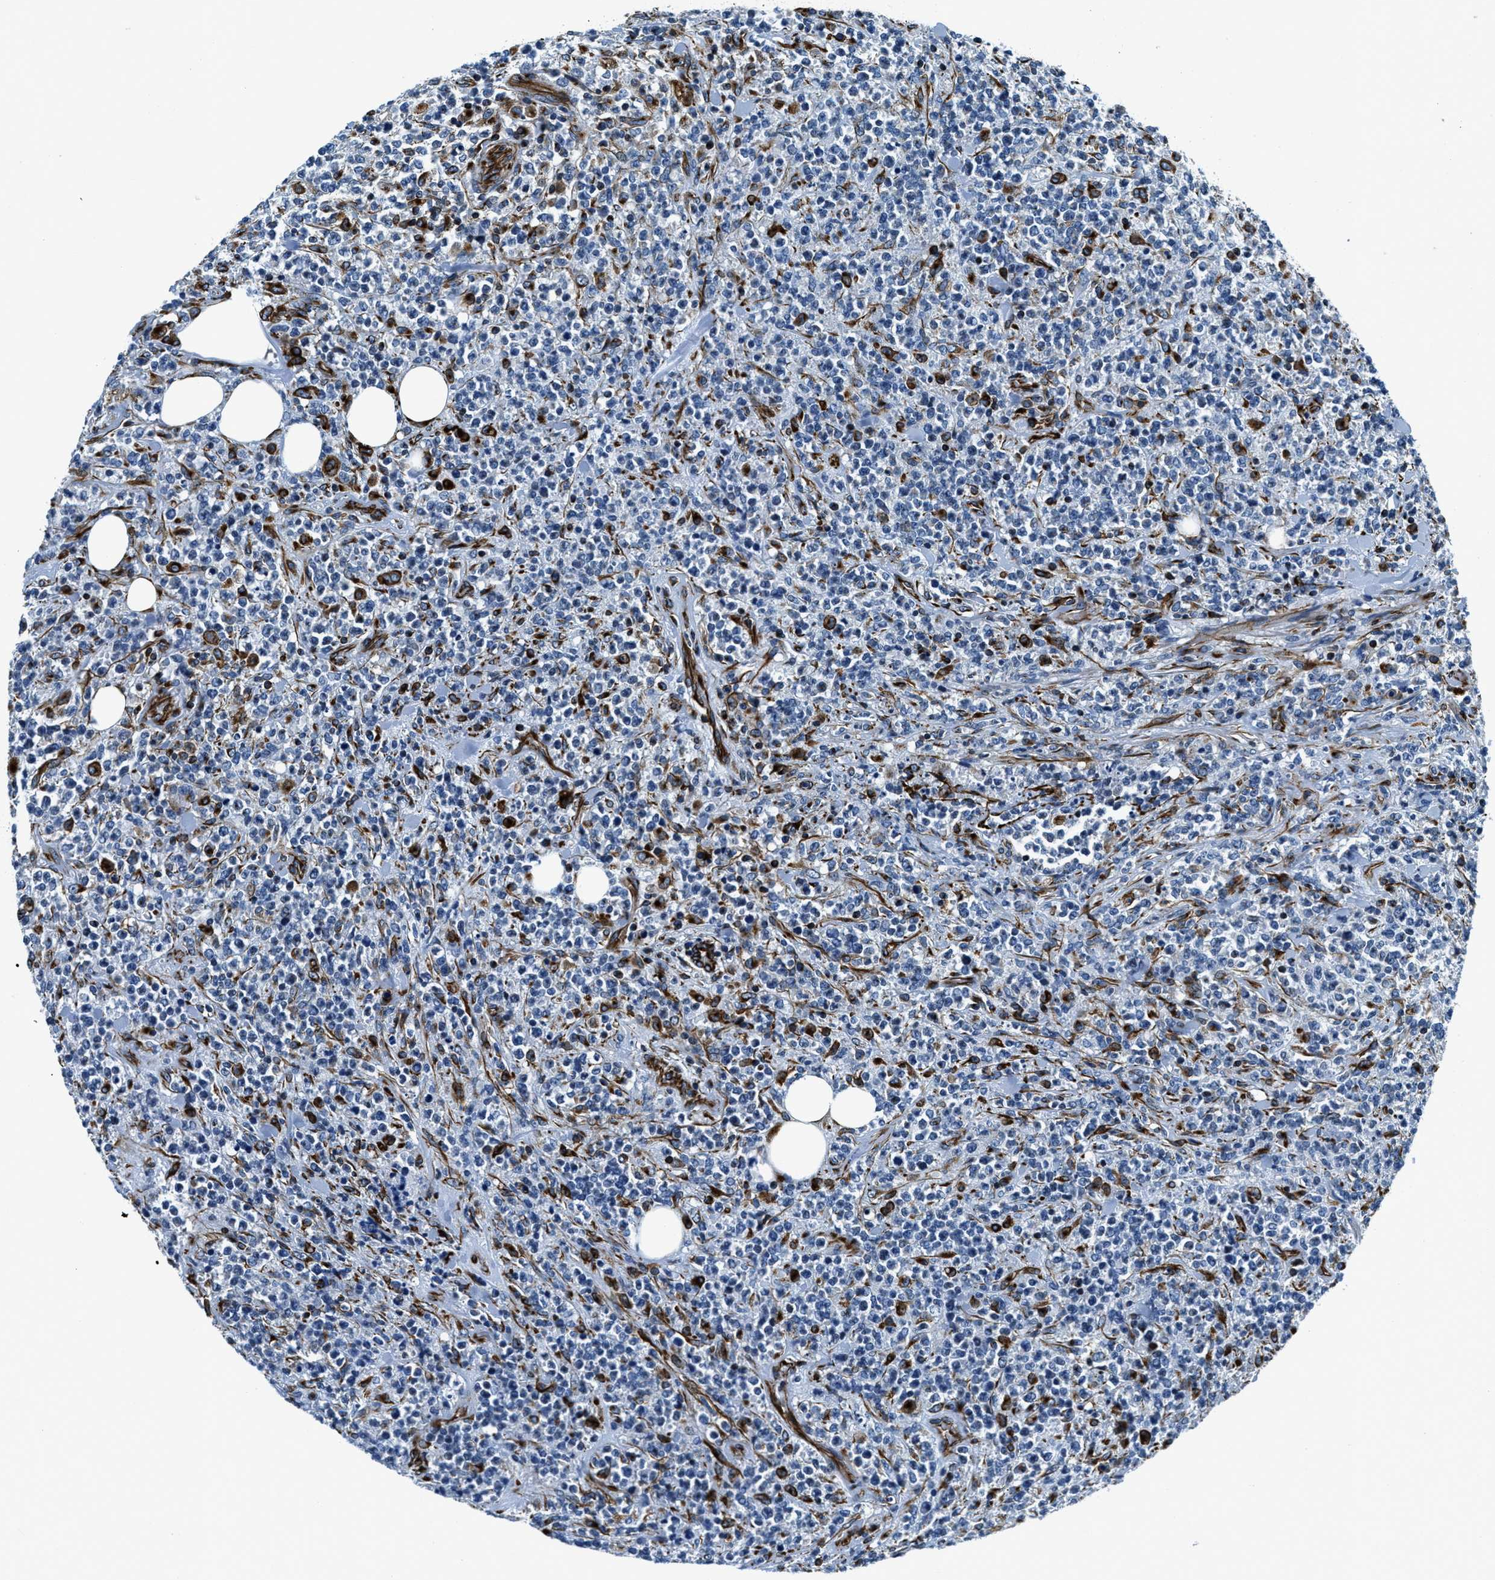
{"staining": {"intensity": "negative", "quantity": "none", "location": "none"}, "tissue": "lymphoma", "cell_type": "Tumor cells", "image_type": "cancer", "snomed": [{"axis": "morphology", "description": "Malignant lymphoma, non-Hodgkin's type, High grade"}, {"axis": "topography", "description": "Soft tissue"}], "caption": "Lymphoma stained for a protein using IHC reveals no positivity tumor cells.", "gene": "GNS", "patient": {"sex": "male", "age": 18}}